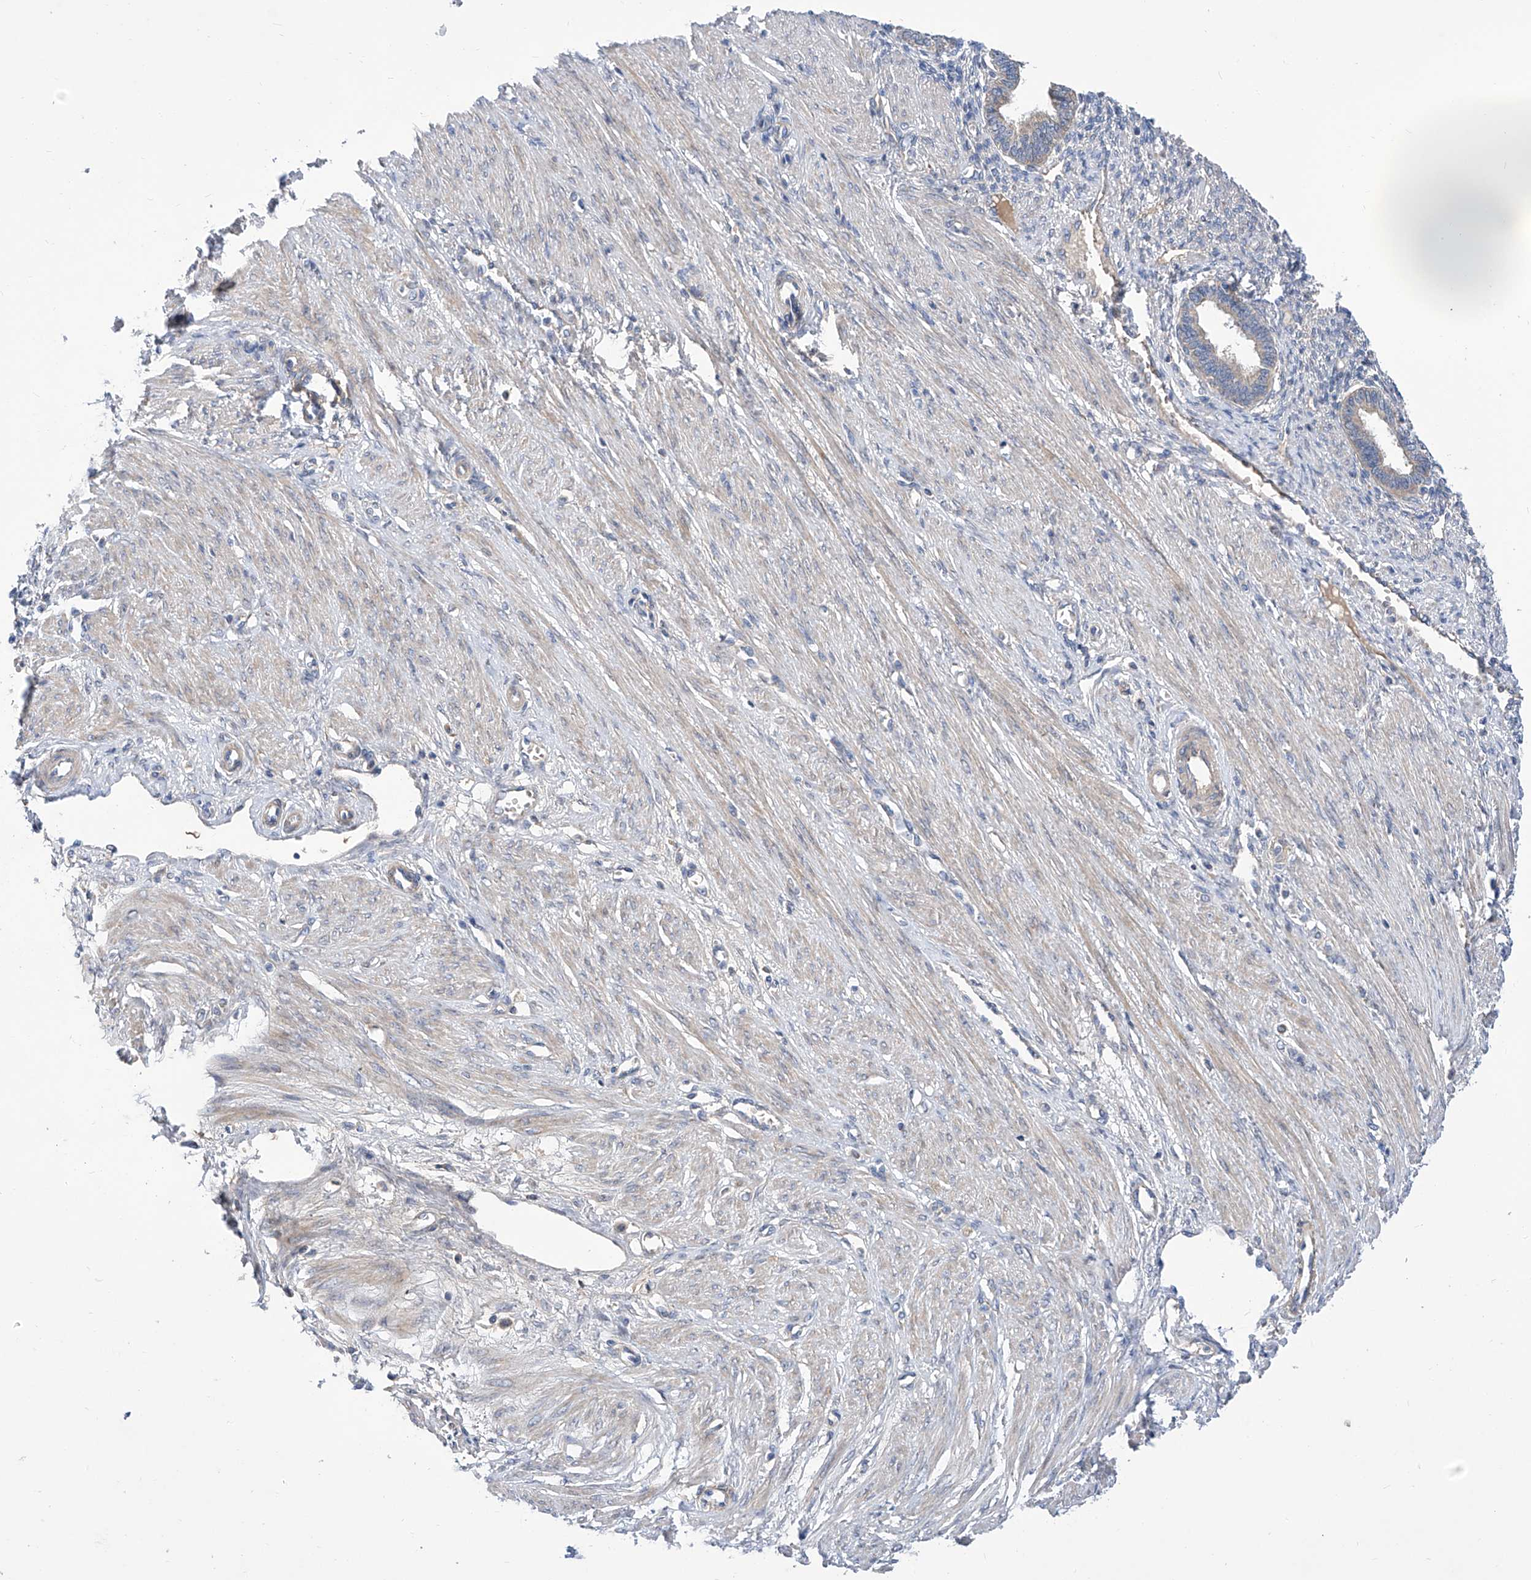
{"staining": {"intensity": "negative", "quantity": "none", "location": "none"}, "tissue": "endometrium", "cell_type": "Cells in endometrial stroma", "image_type": "normal", "snomed": [{"axis": "morphology", "description": "Normal tissue, NOS"}, {"axis": "topography", "description": "Endometrium"}], "caption": "Immunohistochemistry of unremarkable human endometrium reveals no expression in cells in endometrial stroma. (DAB (3,3'-diaminobenzidine) immunohistochemistry visualized using brightfield microscopy, high magnification).", "gene": "SRBD1", "patient": {"sex": "female", "age": 33}}